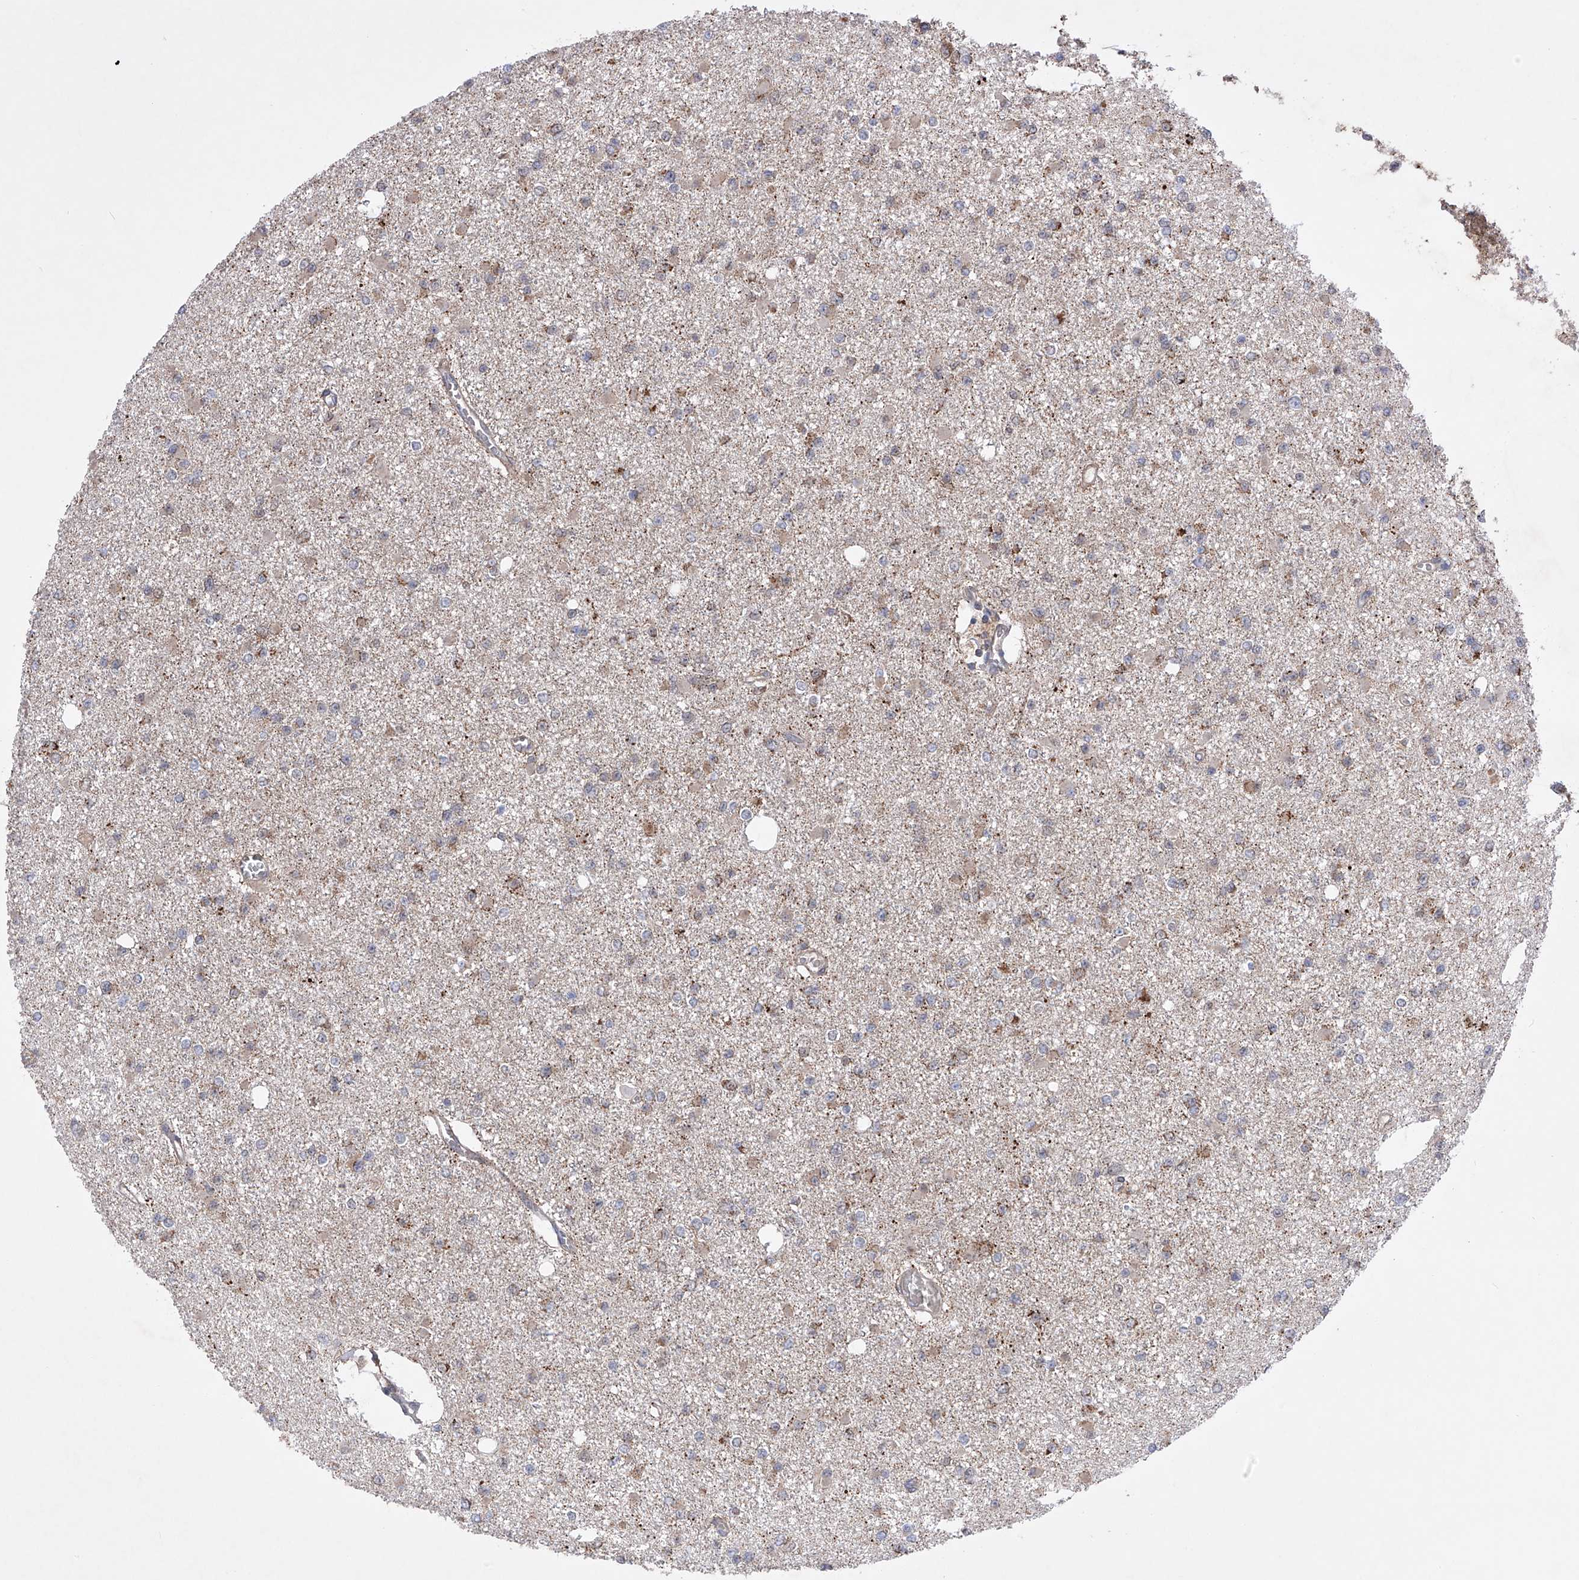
{"staining": {"intensity": "weak", "quantity": "25%-75%", "location": "cytoplasmic/membranous"}, "tissue": "glioma", "cell_type": "Tumor cells", "image_type": "cancer", "snomed": [{"axis": "morphology", "description": "Glioma, malignant, Low grade"}, {"axis": "topography", "description": "Brain"}], "caption": "The photomicrograph reveals staining of glioma, revealing weak cytoplasmic/membranous protein expression (brown color) within tumor cells.", "gene": "SDHAF4", "patient": {"sex": "female", "age": 22}}